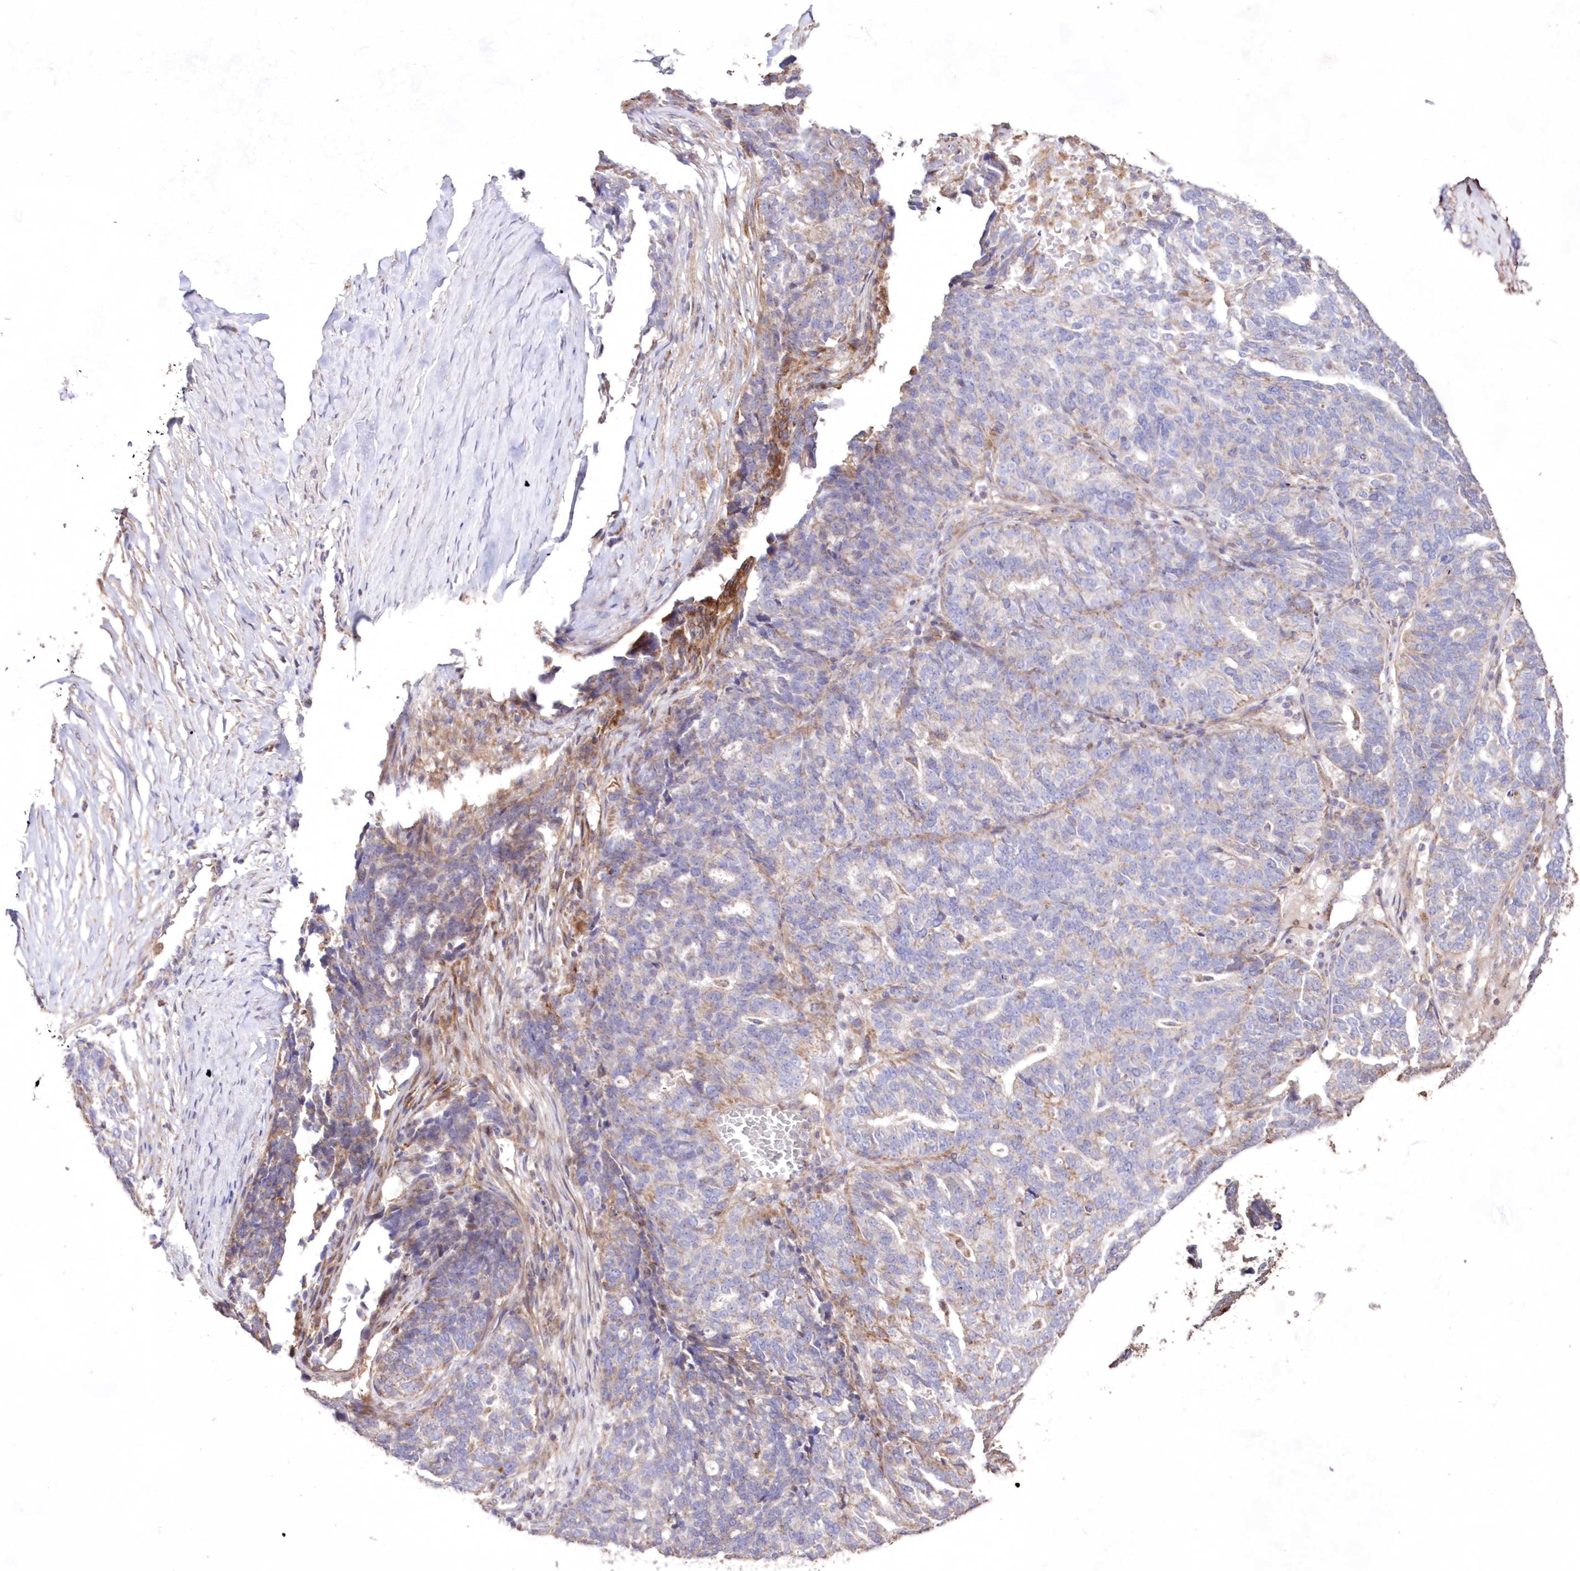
{"staining": {"intensity": "moderate", "quantity": "<25%", "location": "cytoplasmic/membranous"}, "tissue": "ovarian cancer", "cell_type": "Tumor cells", "image_type": "cancer", "snomed": [{"axis": "morphology", "description": "Cystadenocarcinoma, serous, NOS"}, {"axis": "topography", "description": "Ovary"}], "caption": "Immunohistochemical staining of serous cystadenocarcinoma (ovarian) reveals low levels of moderate cytoplasmic/membranous protein expression in approximately <25% of tumor cells. The staining was performed using DAB (3,3'-diaminobenzidine) to visualize the protein expression in brown, while the nuclei were stained in blue with hematoxylin (Magnification: 20x).", "gene": "HADHB", "patient": {"sex": "female", "age": 59}}